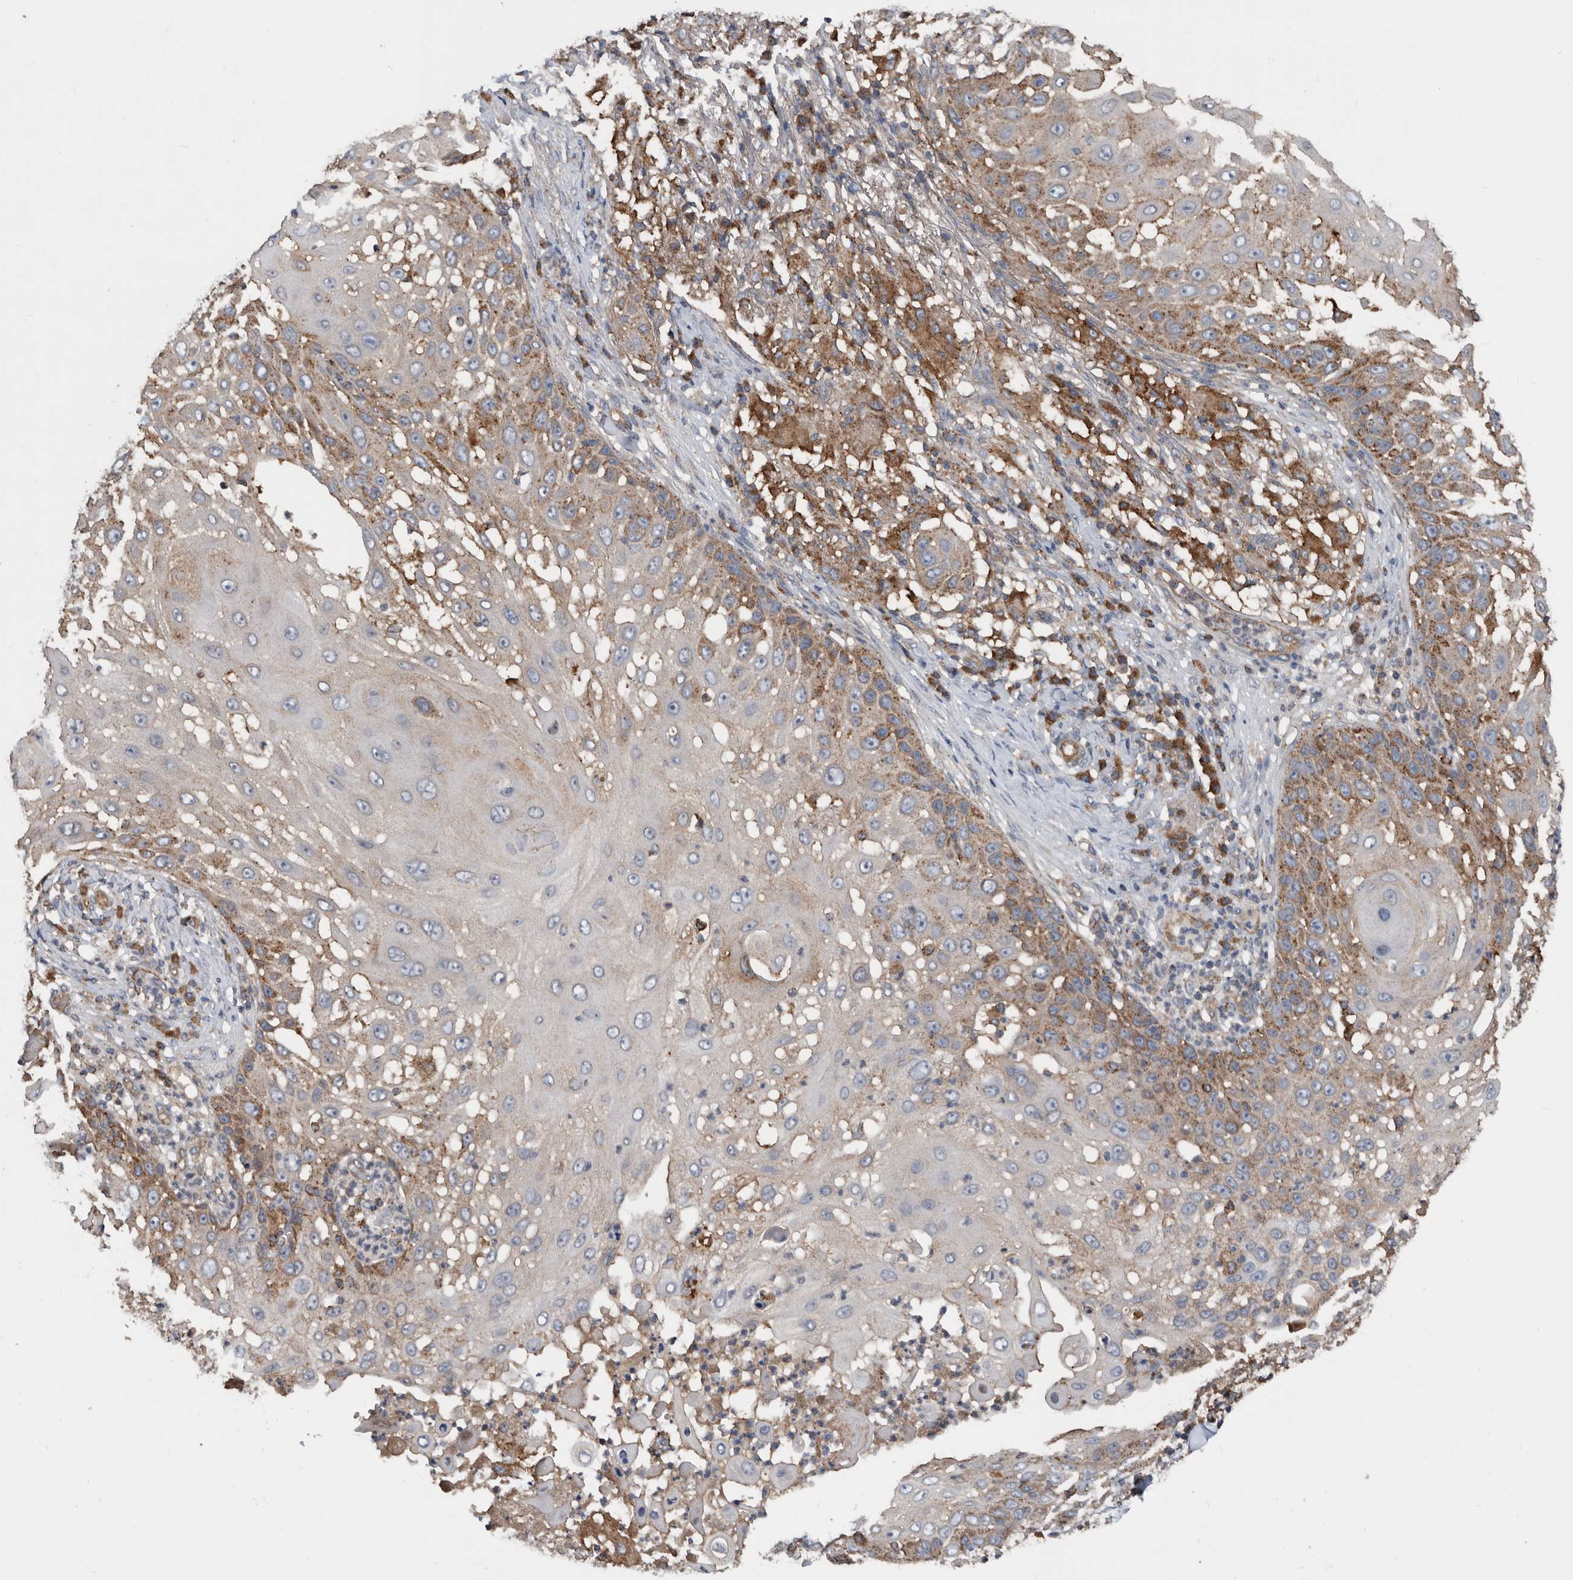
{"staining": {"intensity": "moderate", "quantity": ">75%", "location": "cytoplasmic/membranous"}, "tissue": "skin cancer", "cell_type": "Tumor cells", "image_type": "cancer", "snomed": [{"axis": "morphology", "description": "Squamous cell carcinoma, NOS"}, {"axis": "topography", "description": "Skin"}], "caption": "Skin cancer (squamous cell carcinoma) stained with IHC displays moderate cytoplasmic/membranous positivity in about >75% of tumor cells.", "gene": "AFAP1", "patient": {"sex": "female", "age": 44}}